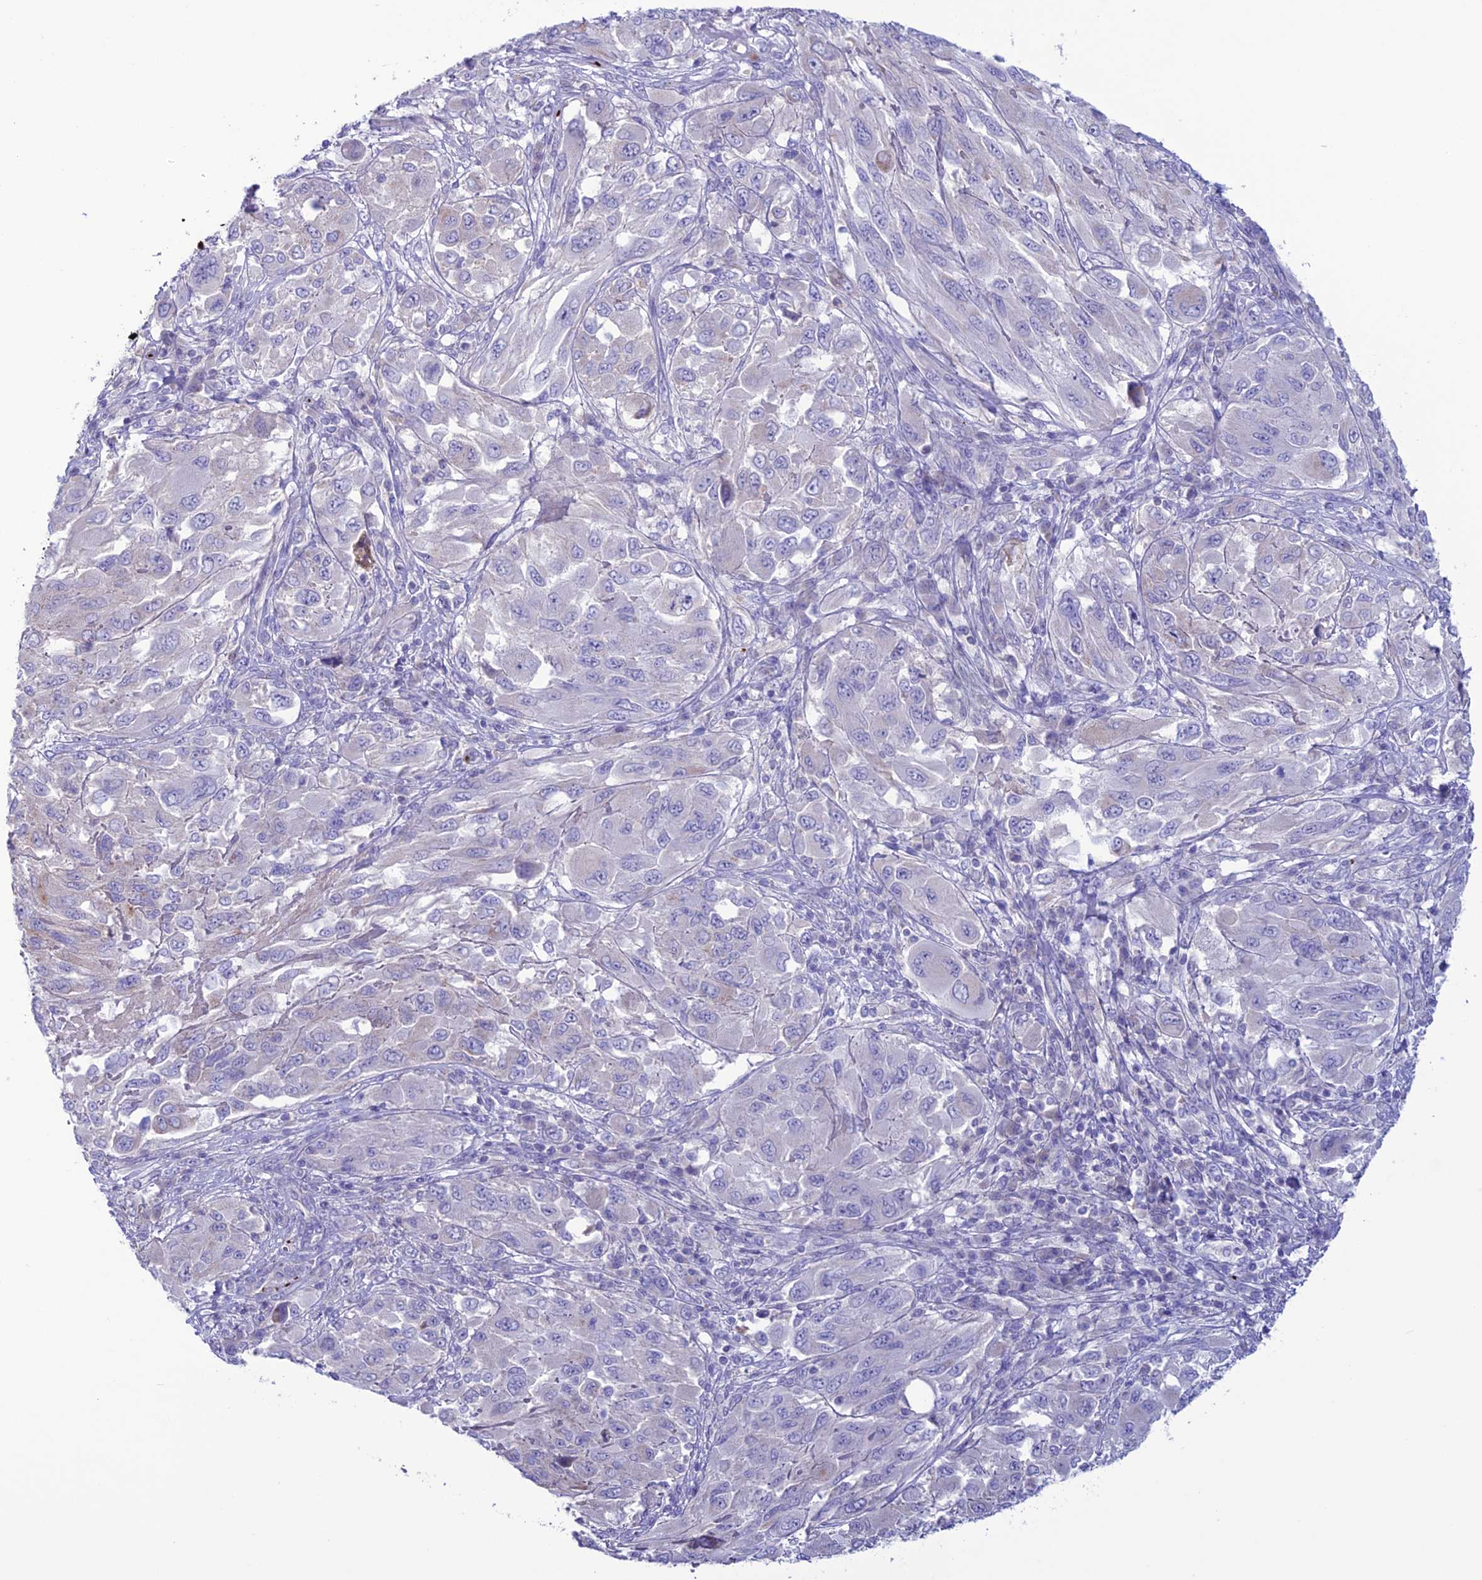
{"staining": {"intensity": "negative", "quantity": "none", "location": "none"}, "tissue": "melanoma", "cell_type": "Tumor cells", "image_type": "cancer", "snomed": [{"axis": "morphology", "description": "Malignant melanoma, NOS"}, {"axis": "topography", "description": "Skin"}], "caption": "An image of melanoma stained for a protein displays no brown staining in tumor cells. (DAB immunohistochemistry (IHC), high magnification).", "gene": "C21orf140", "patient": {"sex": "female", "age": 91}}